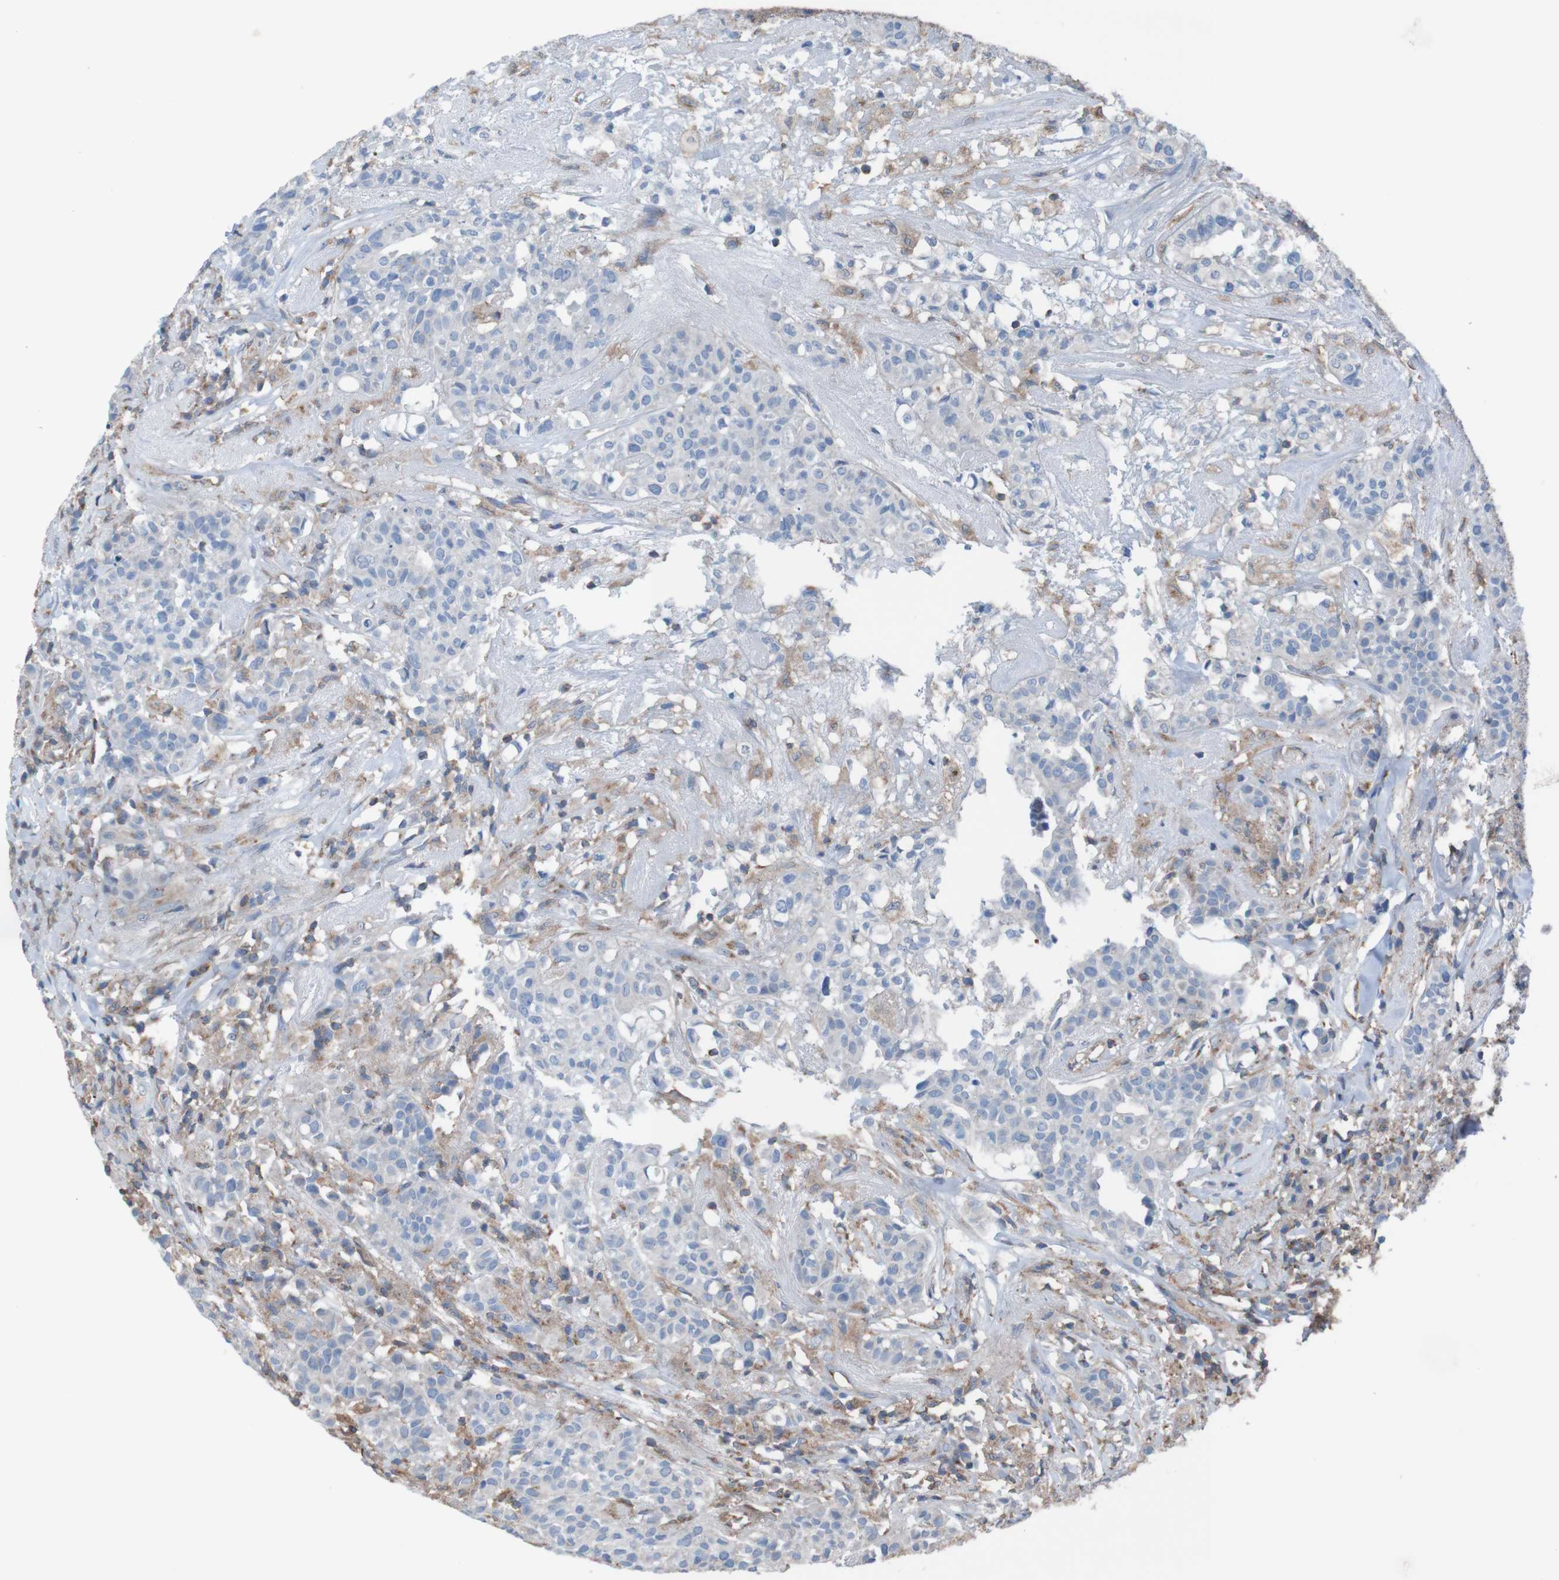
{"staining": {"intensity": "moderate", "quantity": ">75%", "location": "cytoplasmic/membranous"}, "tissue": "head and neck cancer", "cell_type": "Tumor cells", "image_type": "cancer", "snomed": [{"axis": "morphology", "description": "Adenocarcinoma, NOS"}, {"axis": "topography", "description": "Salivary gland"}, {"axis": "topography", "description": "Head-Neck"}], "caption": "Human head and neck adenocarcinoma stained for a protein (brown) reveals moderate cytoplasmic/membranous positive positivity in about >75% of tumor cells.", "gene": "MINAR1", "patient": {"sex": "female", "age": 65}}